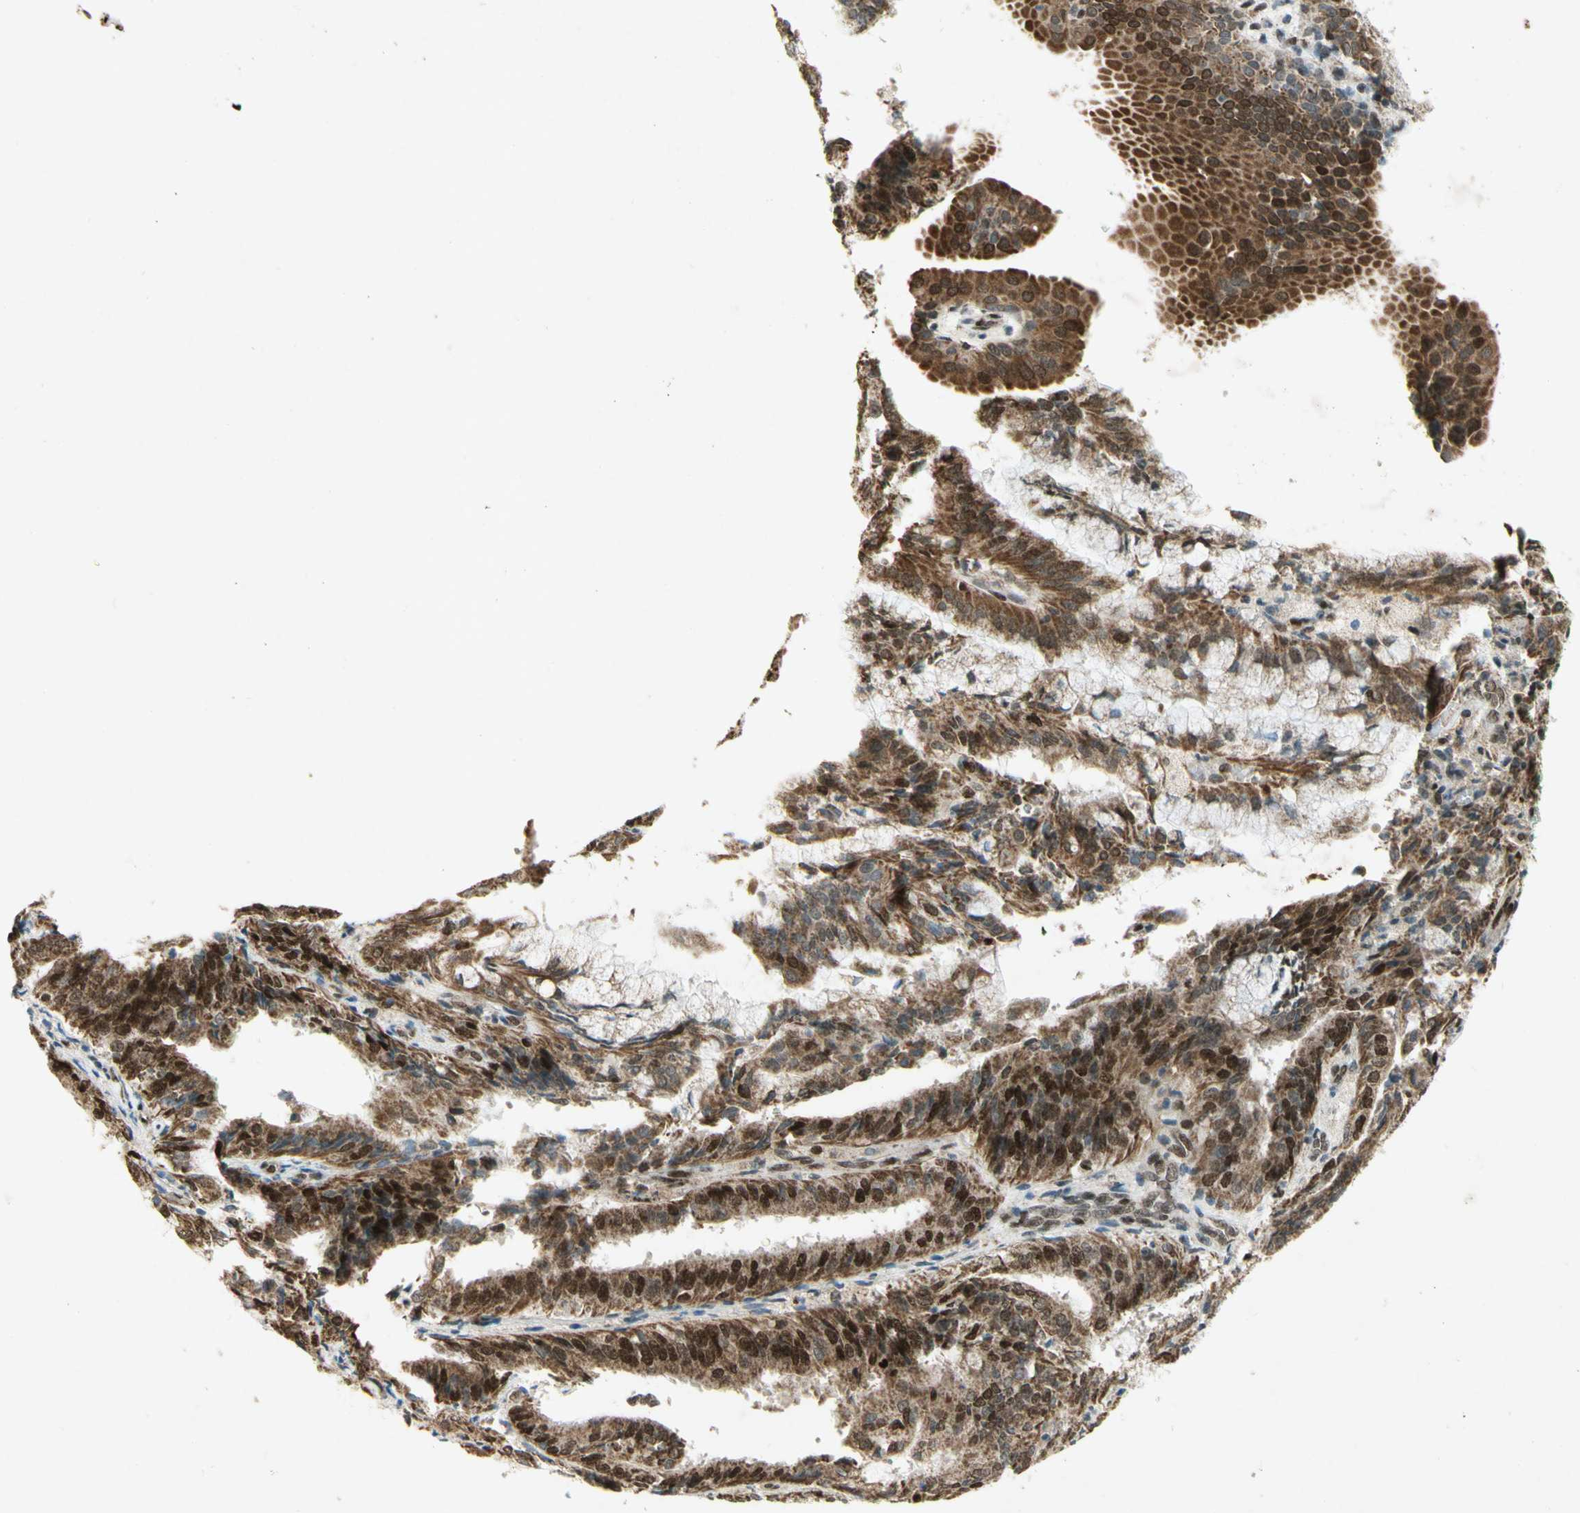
{"staining": {"intensity": "strong", "quantity": "25%-75%", "location": "nuclear"}, "tissue": "endometrial cancer", "cell_type": "Tumor cells", "image_type": "cancer", "snomed": [{"axis": "morphology", "description": "Adenocarcinoma, NOS"}, {"axis": "topography", "description": "Endometrium"}], "caption": "Brown immunohistochemical staining in human adenocarcinoma (endometrial) exhibits strong nuclear expression in about 25%-75% of tumor cells.", "gene": "DNMT3A", "patient": {"sex": "female", "age": 63}}